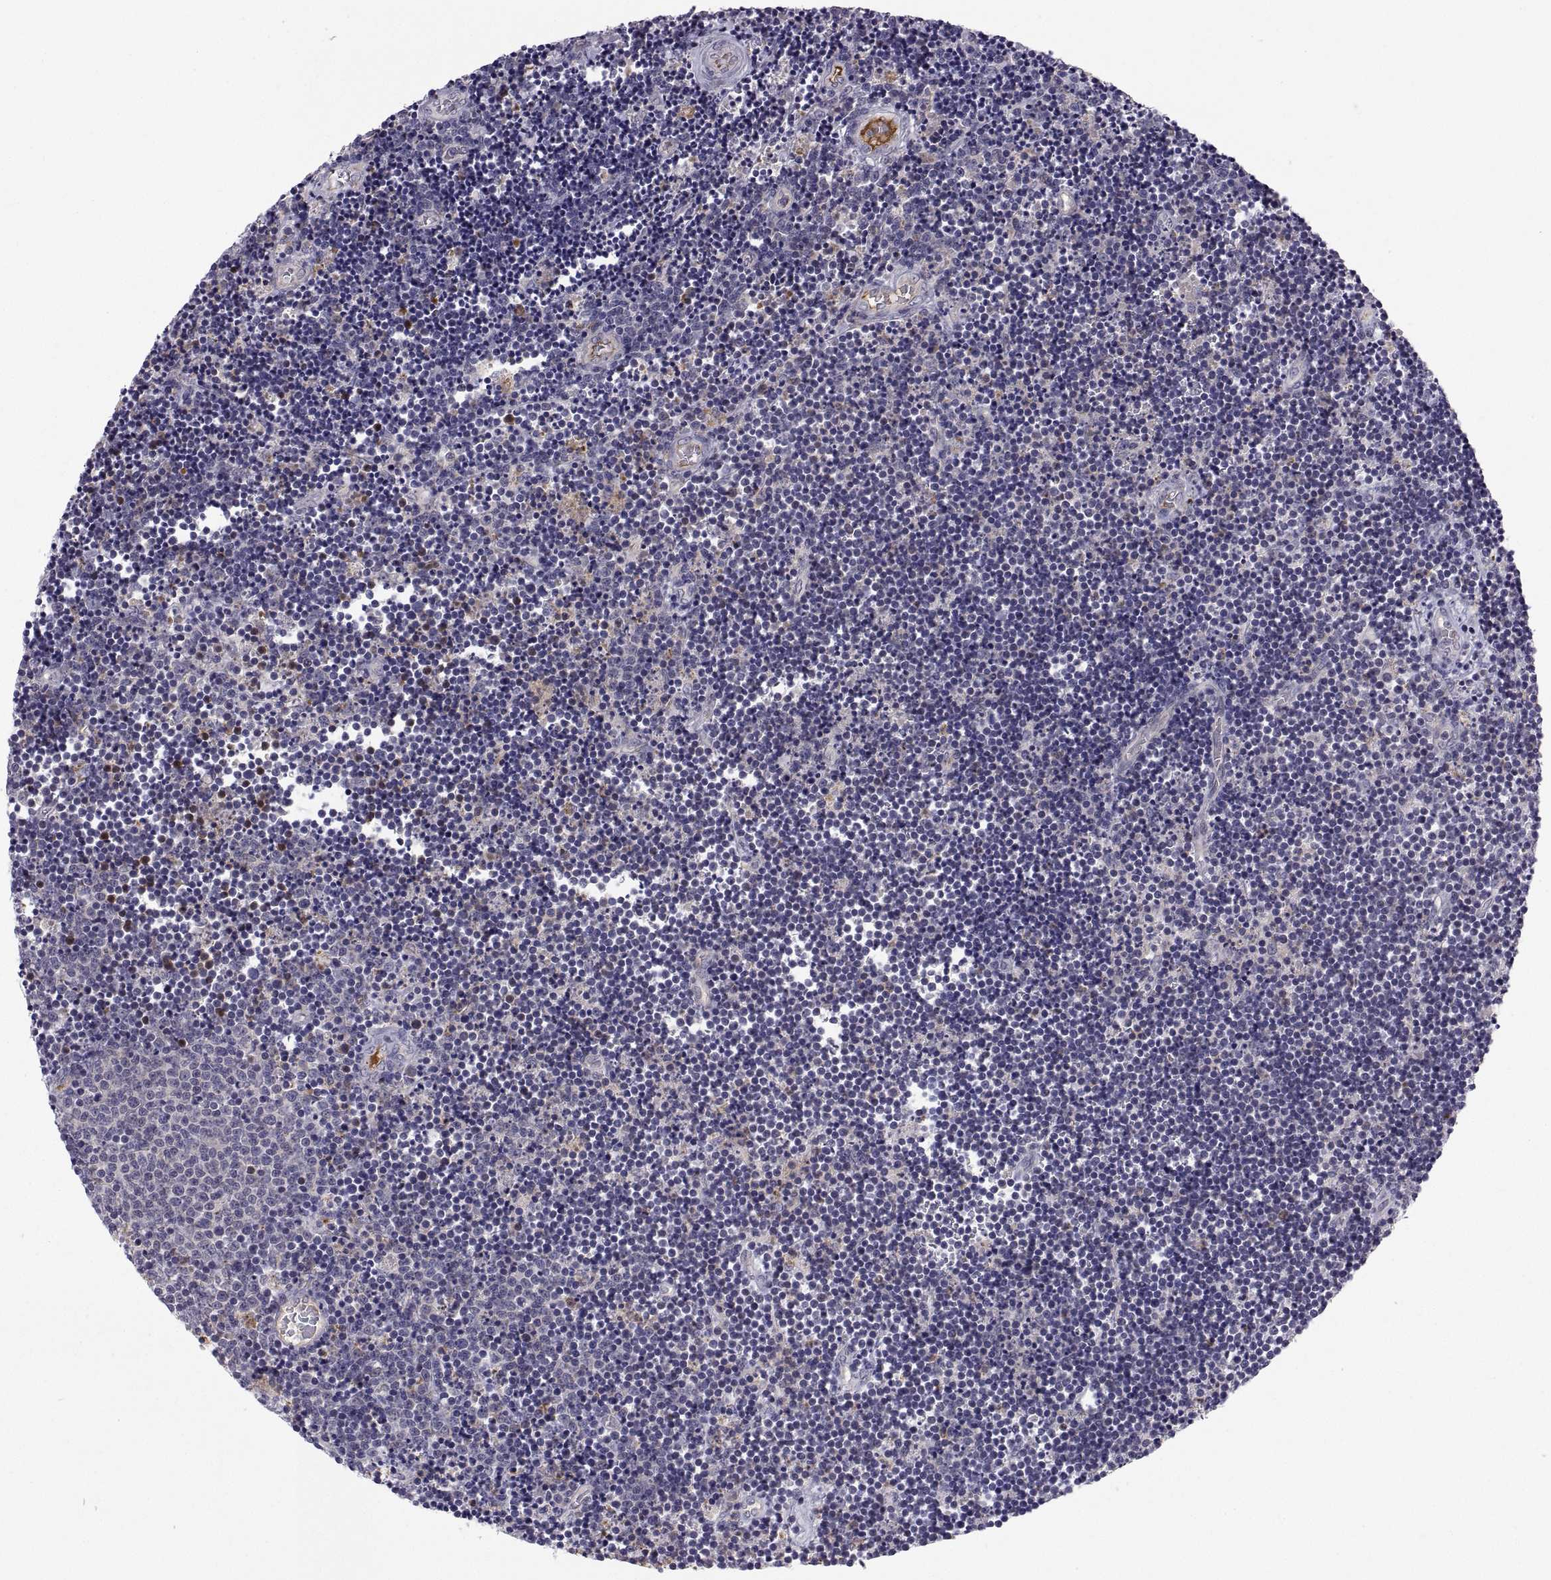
{"staining": {"intensity": "negative", "quantity": "none", "location": "none"}, "tissue": "lymphoma", "cell_type": "Tumor cells", "image_type": "cancer", "snomed": [{"axis": "morphology", "description": "Malignant lymphoma, non-Hodgkin's type, Low grade"}, {"axis": "topography", "description": "Brain"}], "caption": "A high-resolution image shows immunohistochemistry staining of lymphoma, which displays no significant expression in tumor cells.", "gene": "PKP1", "patient": {"sex": "female", "age": 66}}